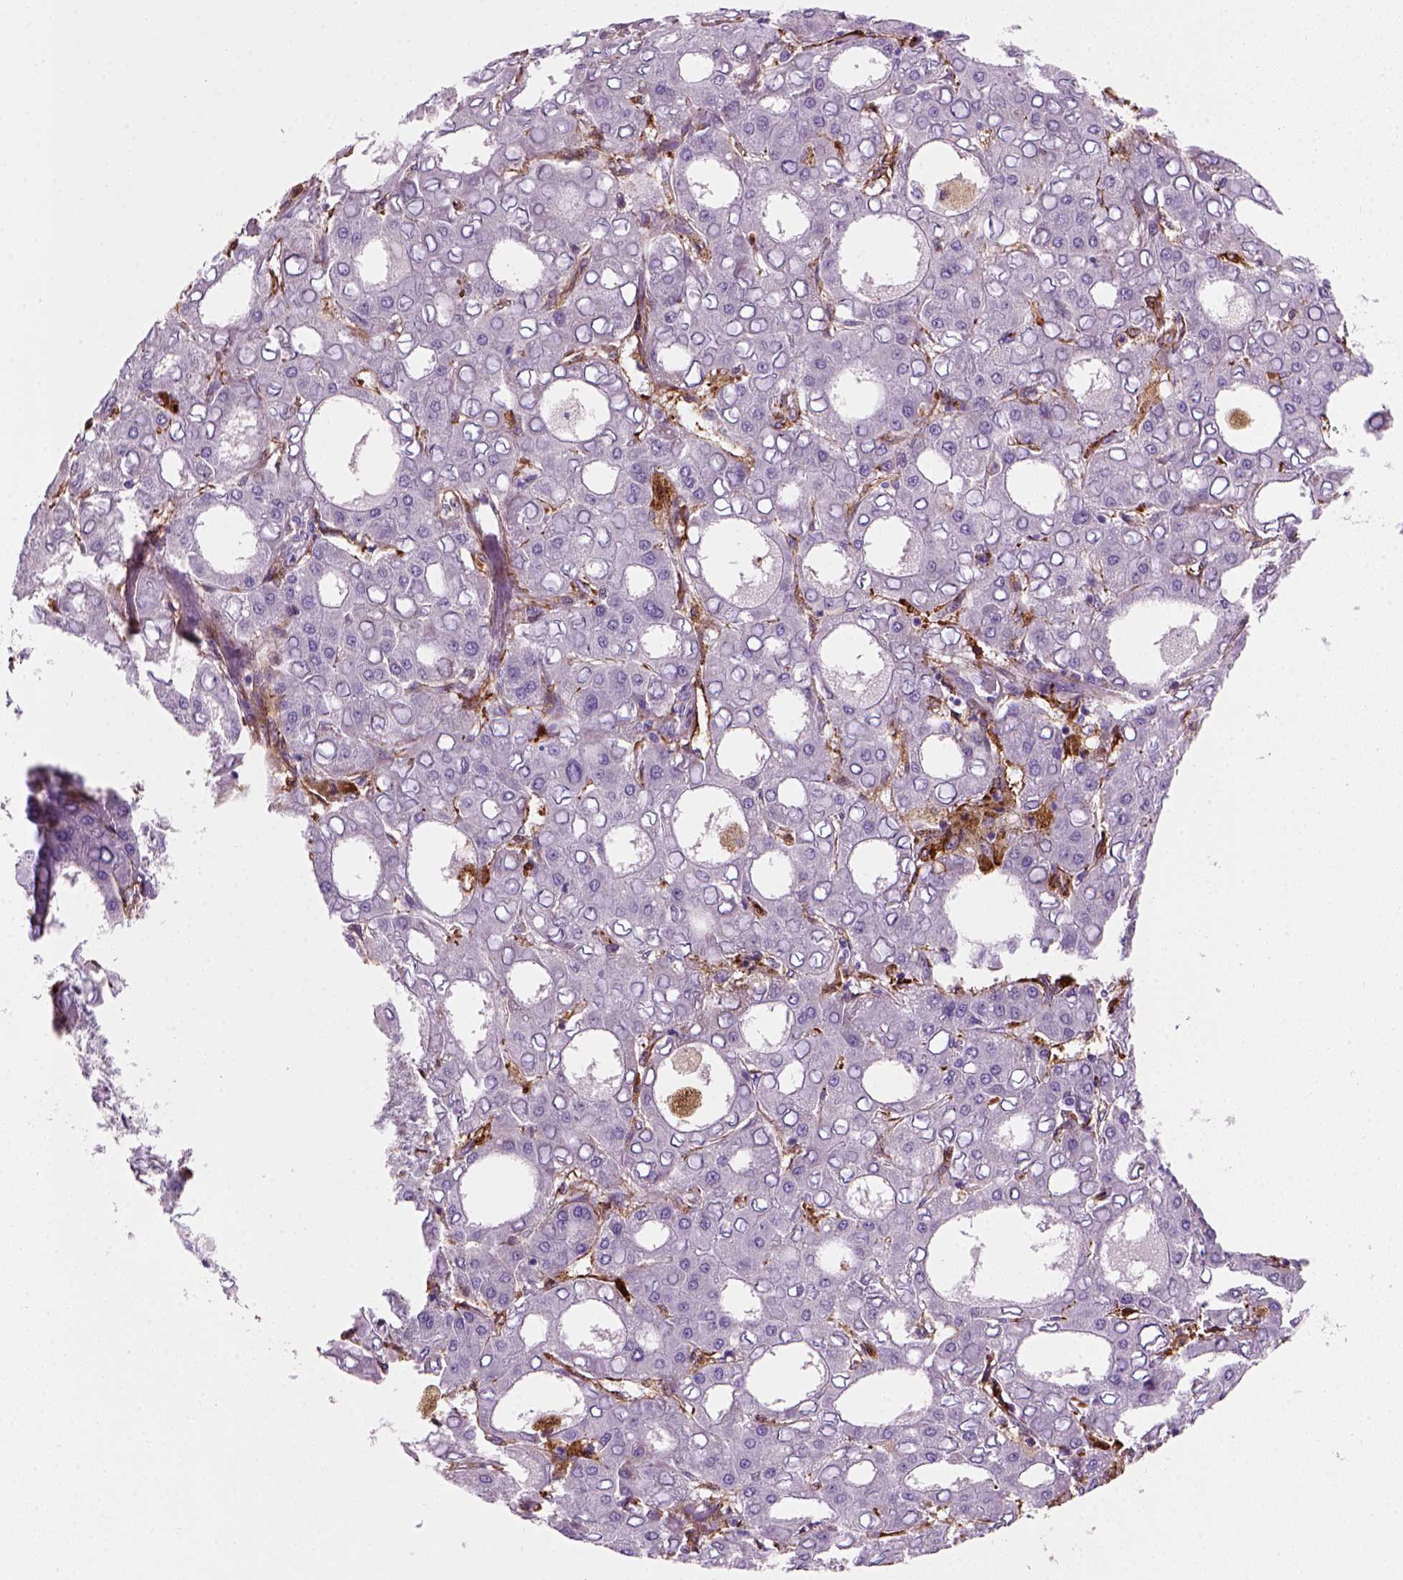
{"staining": {"intensity": "negative", "quantity": "none", "location": "none"}, "tissue": "liver cancer", "cell_type": "Tumor cells", "image_type": "cancer", "snomed": [{"axis": "morphology", "description": "Carcinoma, Hepatocellular, NOS"}, {"axis": "topography", "description": "Liver"}], "caption": "Immunohistochemical staining of human liver hepatocellular carcinoma displays no significant staining in tumor cells.", "gene": "MARCKS", "patient": {"sex": "male", "age": 65}}